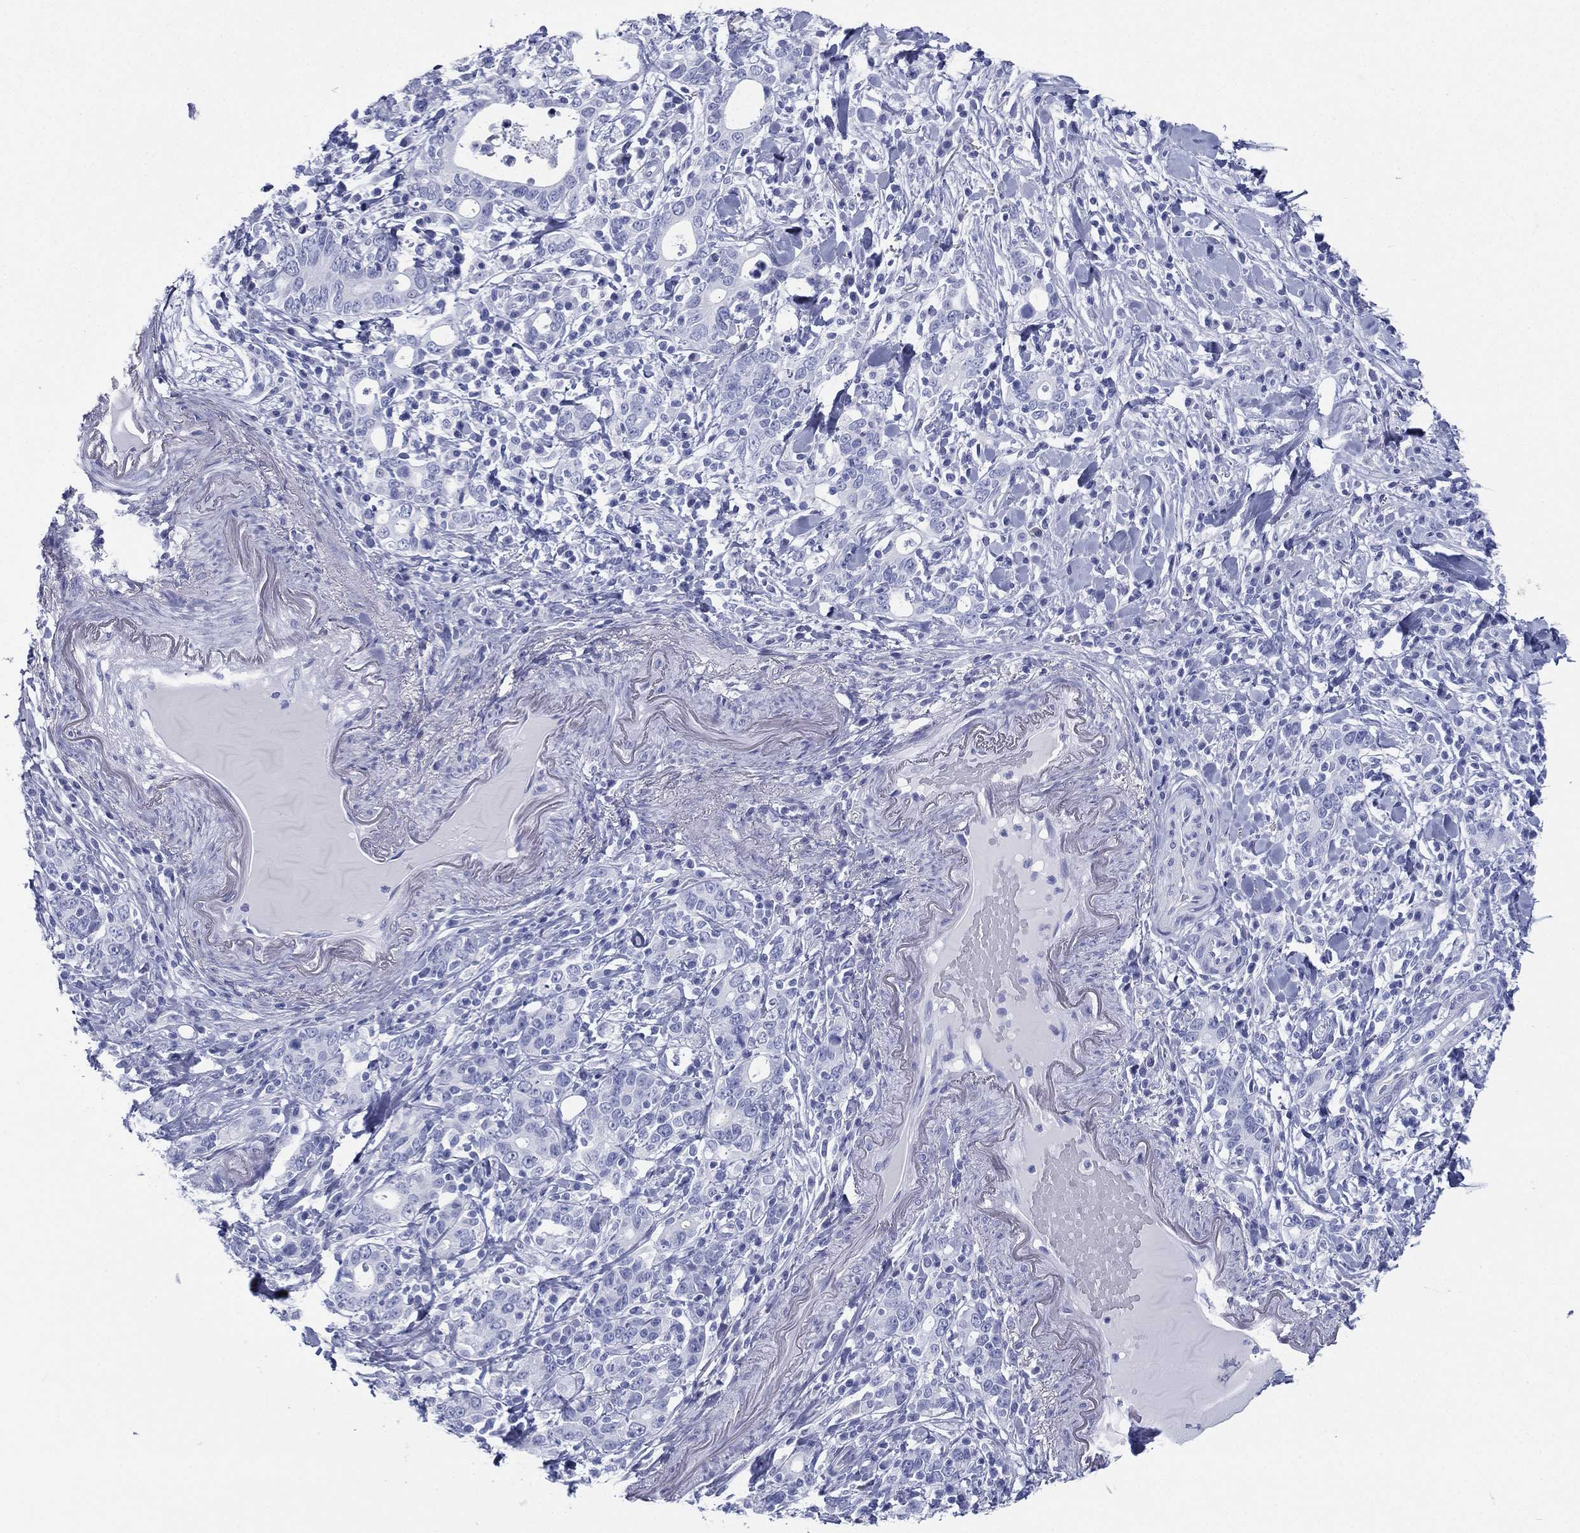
{"staining": {"intensity": "negative", "quantity": "none", "location": "none"}, "tissue": "stomach cancer", "cell_type": "Tumor cells", "image_type": "cancer", "snomed": [{"axis": "morphology", "description": "Adenocarcinoma, NOS"}, {"axis": "topography", "description": "Stomach"}], "caption": "Photomicrograph shows no protein expression in tumor cells of stomach adenocarcinoma tissue. The staining was performed using DAB (3,3'-diaminobenzidine) to visualize the protein expression in brown, while the nuclei were stained in blue with hematoxylin (Magnification: 20x).", "gene": "RSPH4A", "patient": {"sex": "male", "age": 79}}